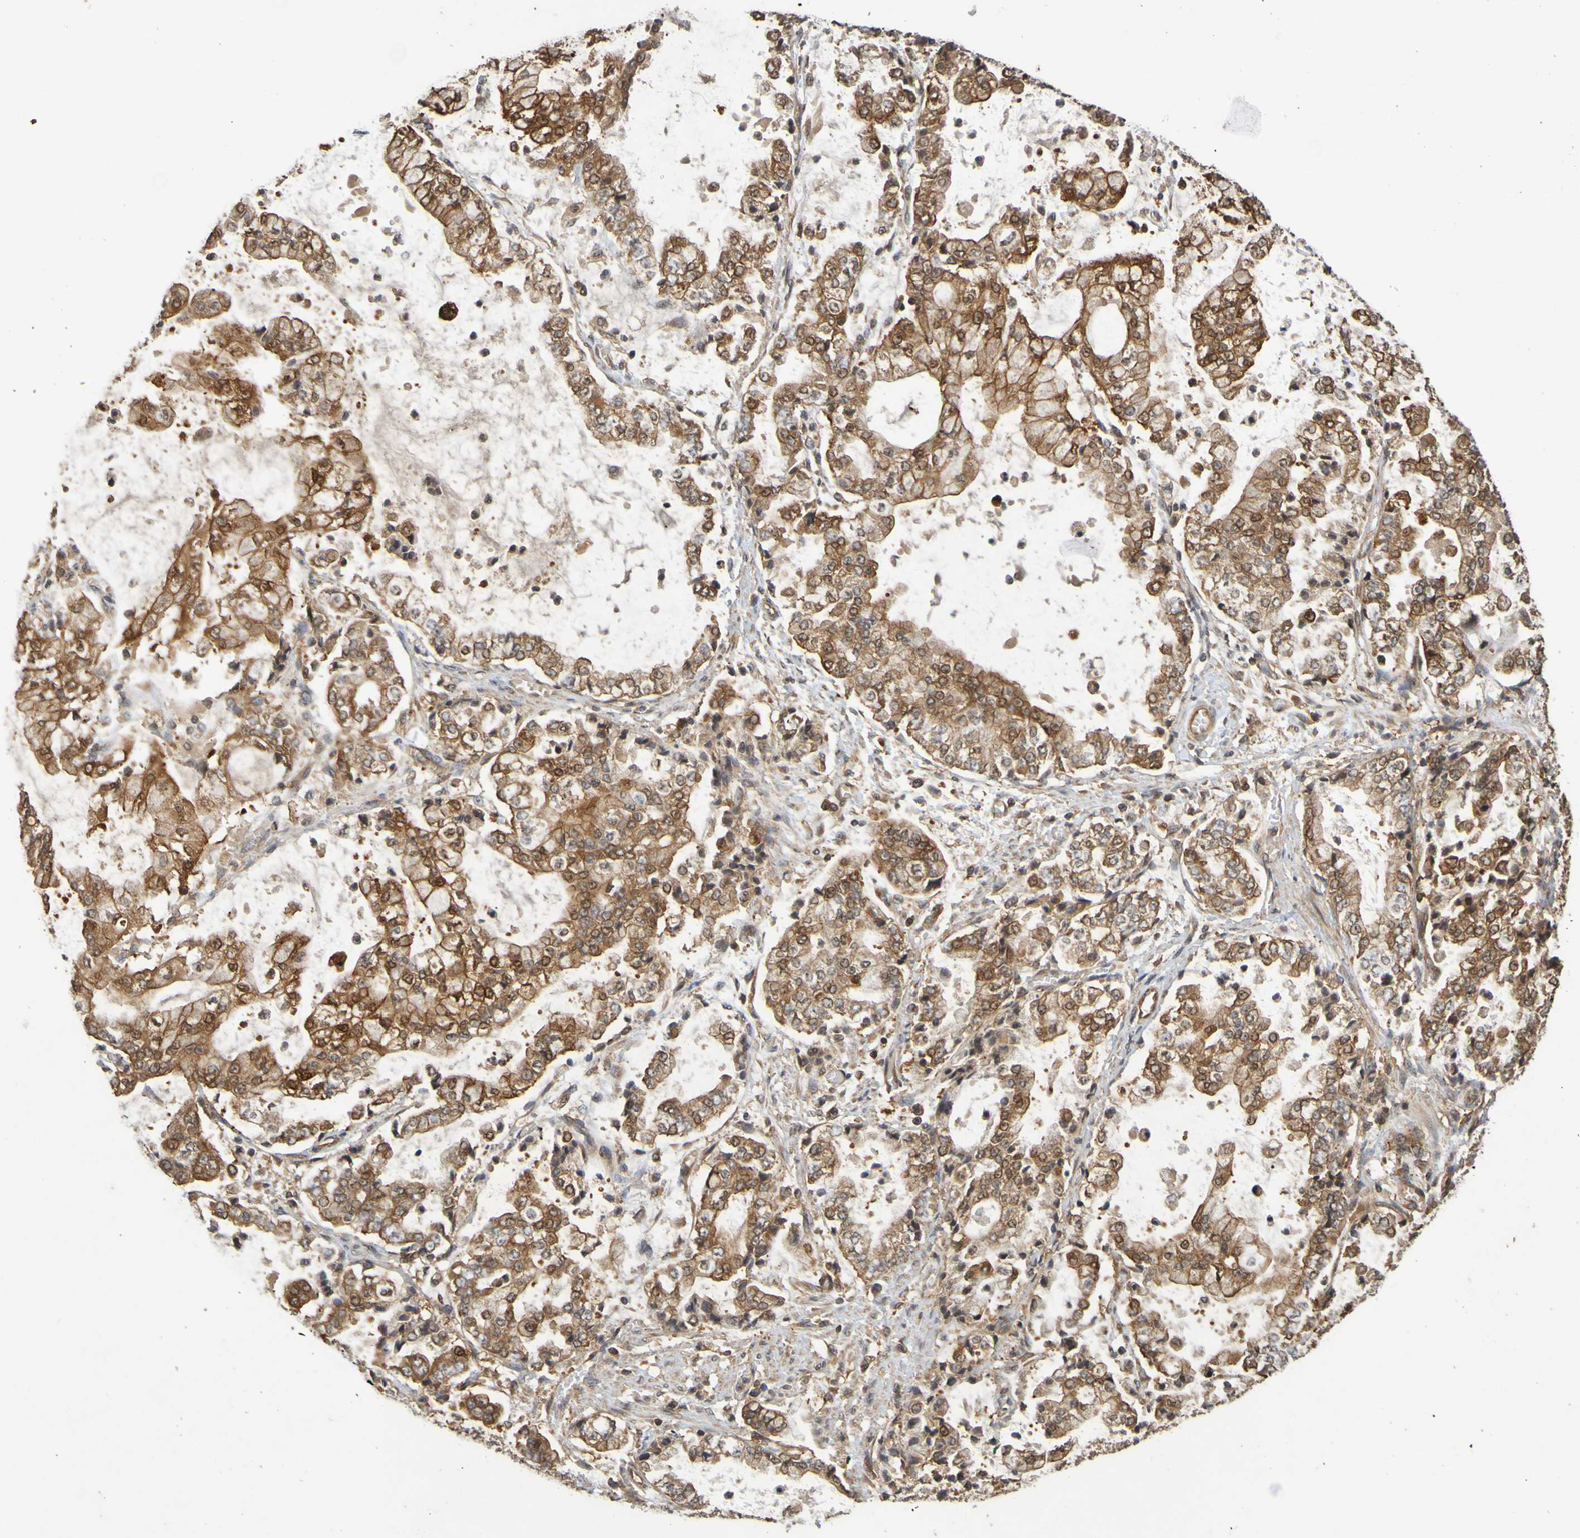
{"staining": {"intensity": "strong", "quantity": ">75%", "location": "cytoplasmic/membranous"}, "tissue": "stomach cancer", "cell_type": "Tumor cells", "image_type": "cancer", "snomed": [{"axis": "morphology", "description": "Adenocarcinoma, NOS"}, {"axis": "topography", "description": "Stomach"}], "caption": "Immunohistochemical staining of human stomach cancer demonstrates high levels of strong cytoplasmic/membranous protein staining in approximately >75% of tumor cells.", "gene": "OCRL", "patient": {"sex": "male", "age": 76}}